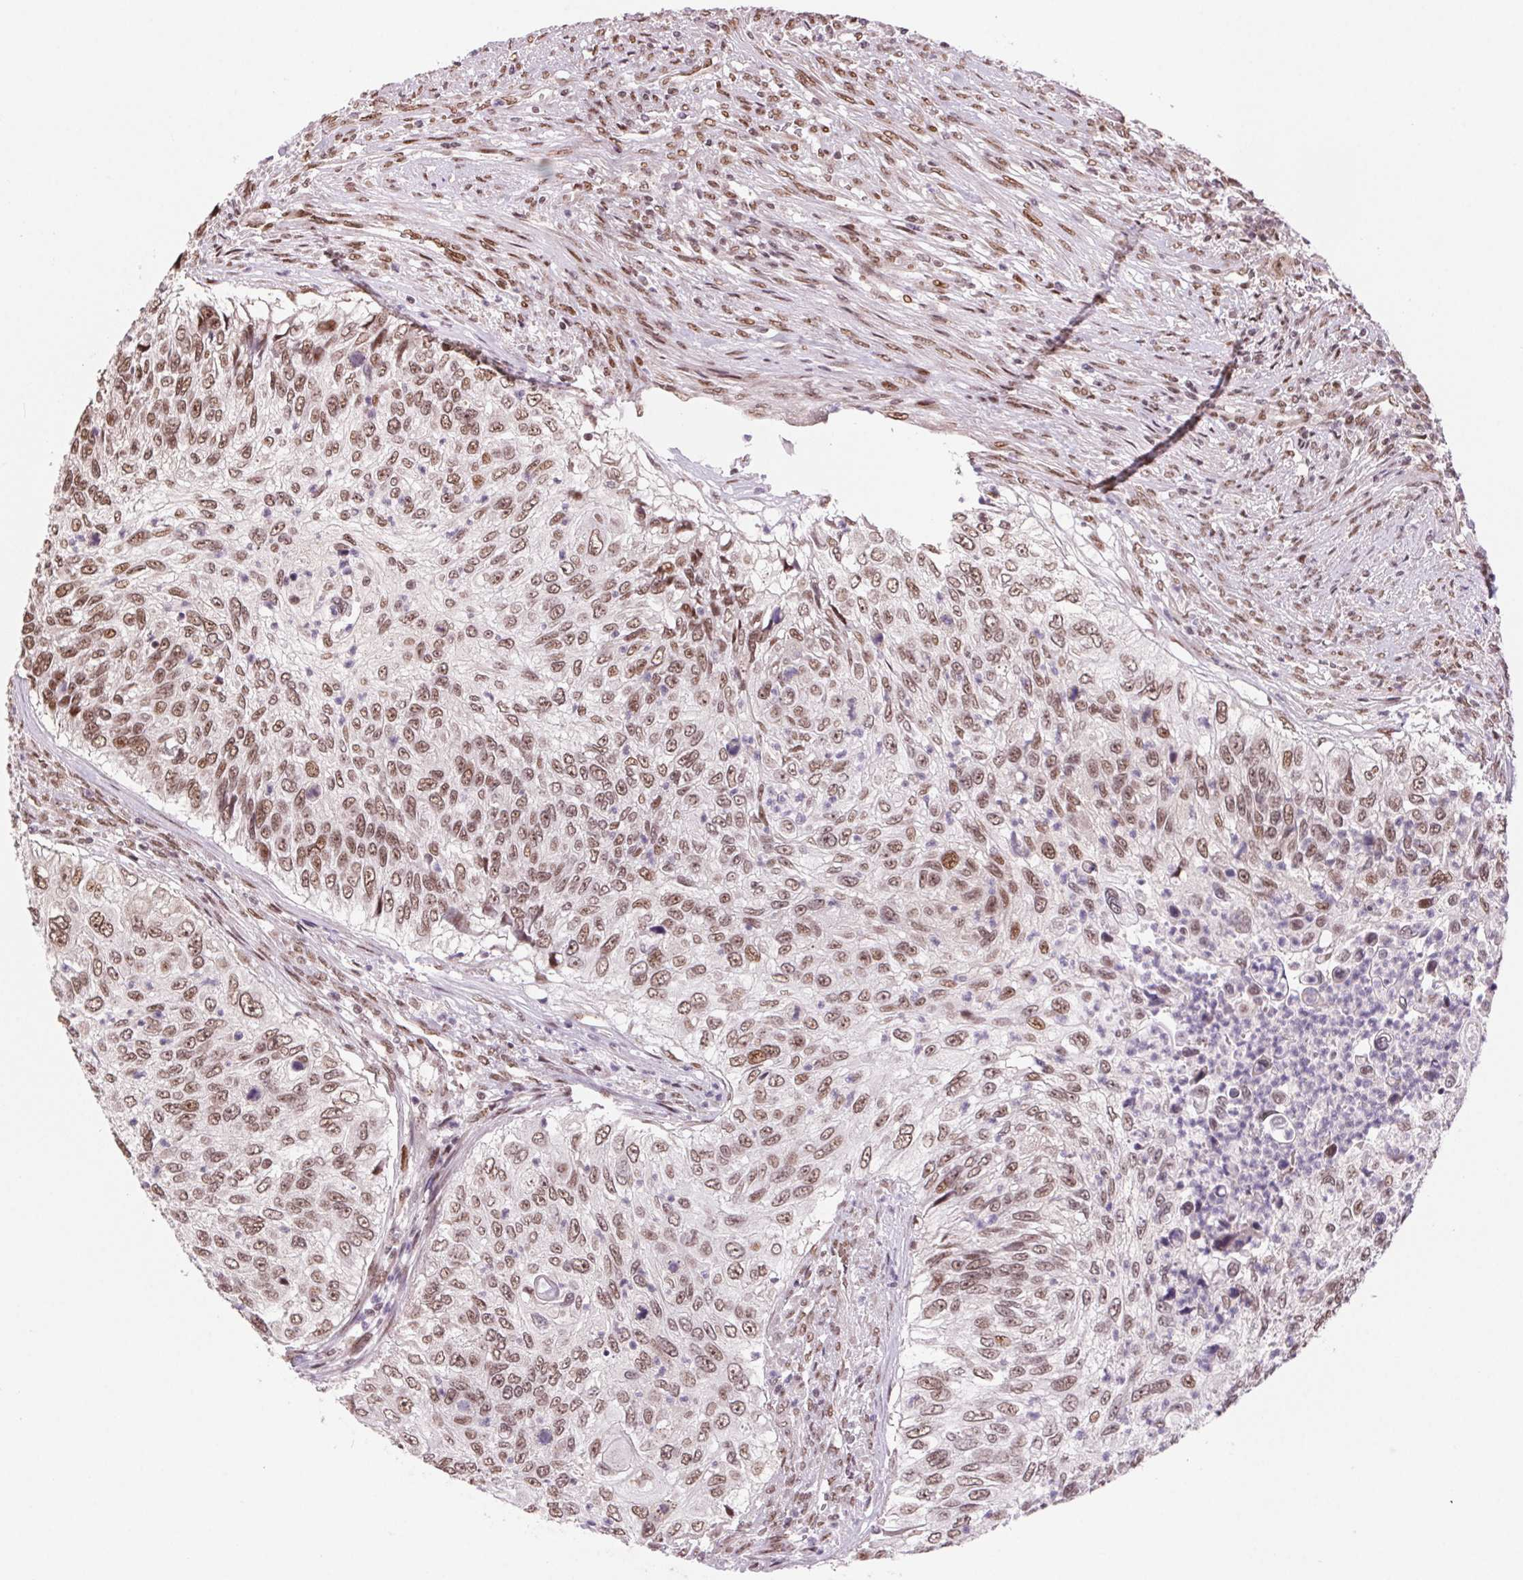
{"staining": {"intensity": "moderate", "quantity": ">75%", "location": "nuclear"}, "tissue": "urothelial cancer", "cell_type": "Tumor cells", "image_type": "cancer", "snomed": [{"axis": "morphology", "description": "Urothelial carcinoma, High grade"}, {"axis": "topography", "description": "Urinary bladder"}], "caption": "IHC photomicrograph of human urothelial cancer stained for a protein (brown), which exhibits medium levels of moderate nuclear expression in approximately >75% of tumor cells.", "gene": "RAD23A", "patient": {"sex": "female", "age": 60}}